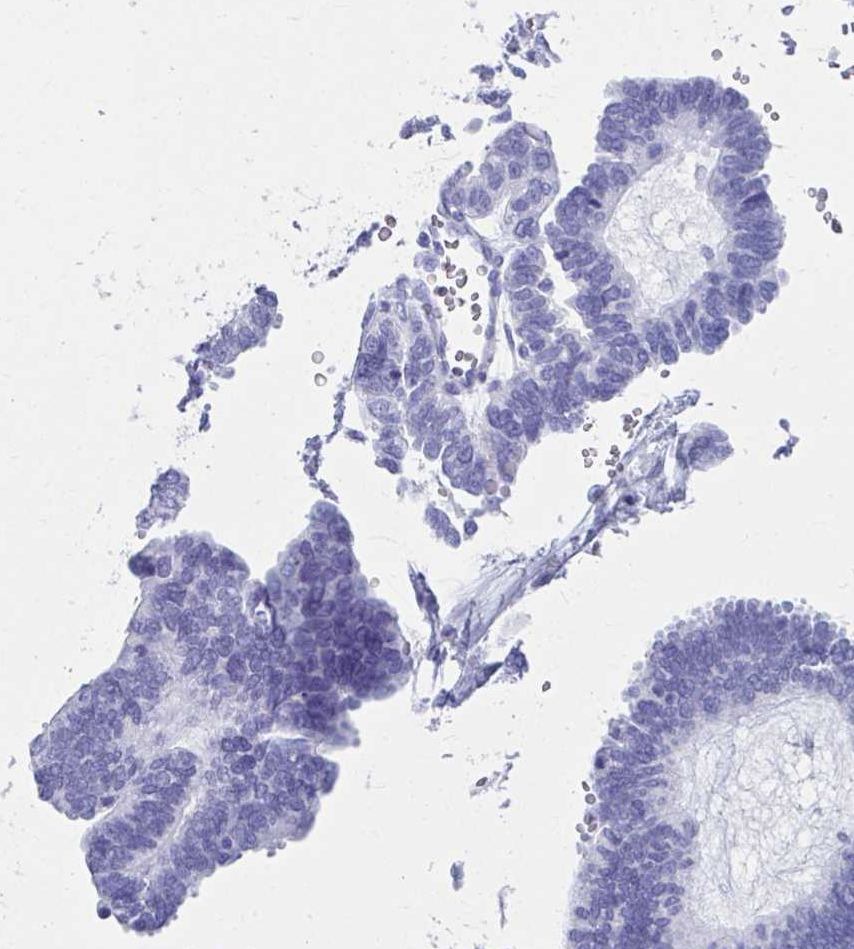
{"staining": {"intensity": "negative", "quantity": "none", "location": "none"}, "tissue": "ovarian cancer", "cell_type": "Tumor cells", "image_type": "cancer", "snomed": [{"axis": "morphology", "description": "Cystadenocarcinoma, serous, NOS"}, {"axis": "topography", "description": "Ovary"}], "caption": "Immunohistochemical staining of human serous cystadenocarcinoma (ovarian) reveals no significant expression in tumor cells.", "gene": "ATP4B", "patient": {"sex": "female", "age": 51}}